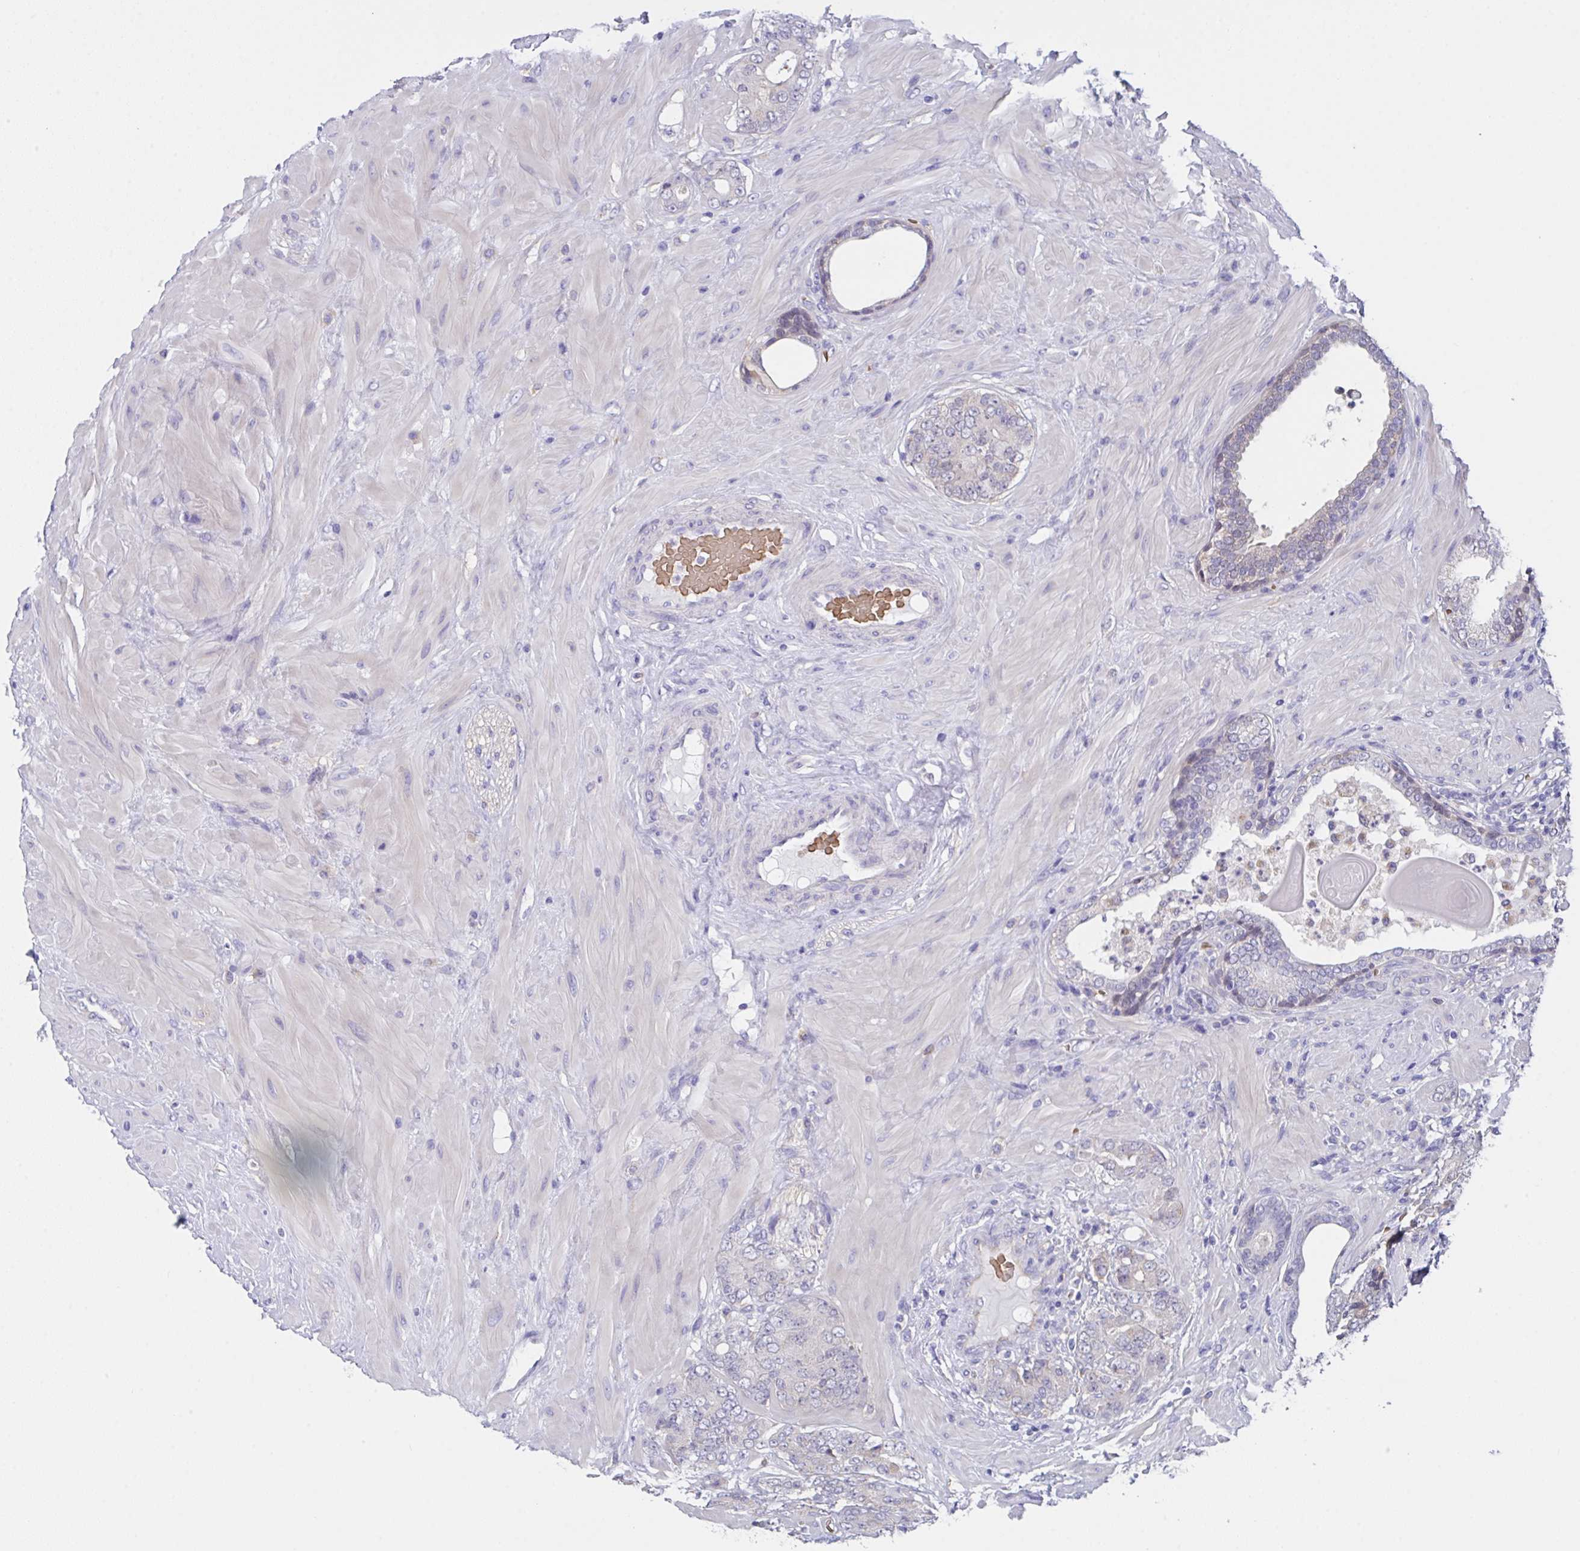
{"staining": {"intensity": "negative", "quantity": "none", "location": "none"}, "tissue": "prostate cancer", "cell_type": "Tumor cells", "image_type": "cancer", "snomed": [{"axis": "morphology", "description": "Adenocarcinoma, High grade"}, {"axis": "topography", "description": "Prostate"}], "caption": "Photomicrograph shows no significant protein staining in tumor cells of prostate high-grade adenocarcinoma.", "gene": "TFAP2C", "patient": {"sex": "male", "age": 62}}